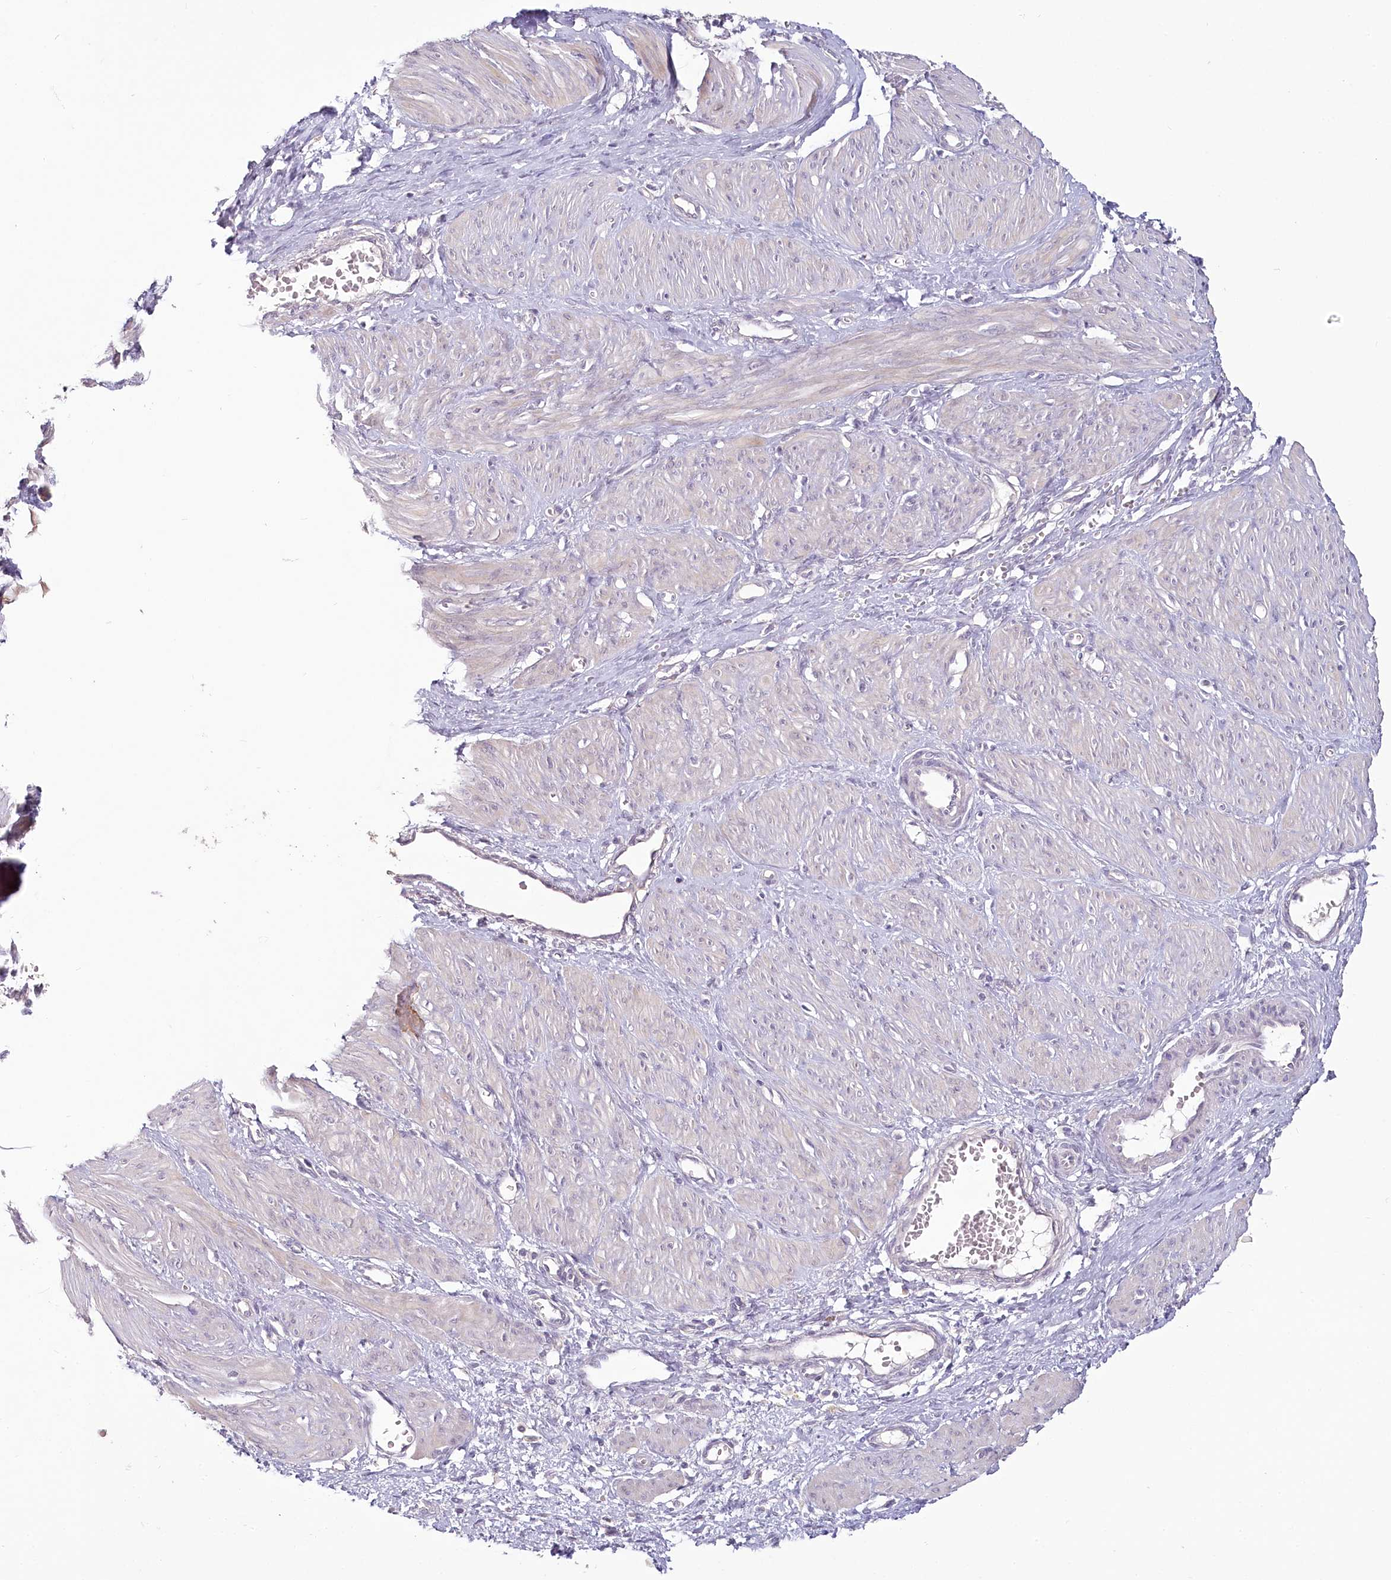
{"staining": {"intensity": "weak", "quantity": "25%-75%", "location": "cytoplasmic/membranous"}, "tissue": "smooth muscle", "cell_type": "Smooth muscle cells", "image_type": "normal", "snomed": [{"axis": "morphology", "description": "Normal tissue, NOS"}, {"axis": "topography", "description": "Endometrium"}], "caption": "Immunohistochemistry (IHC) micrograph of benign smooth muscle: smooth muscle stained using IHC exhibits low levels of weak protein expression localized specifically in the cytoplasmic/membranous of smooth muscle cells, appearing as a cytoplasmic/membranous brown color.", "gene": "USP11", "patient": {"sex": "female", "age": 33}}